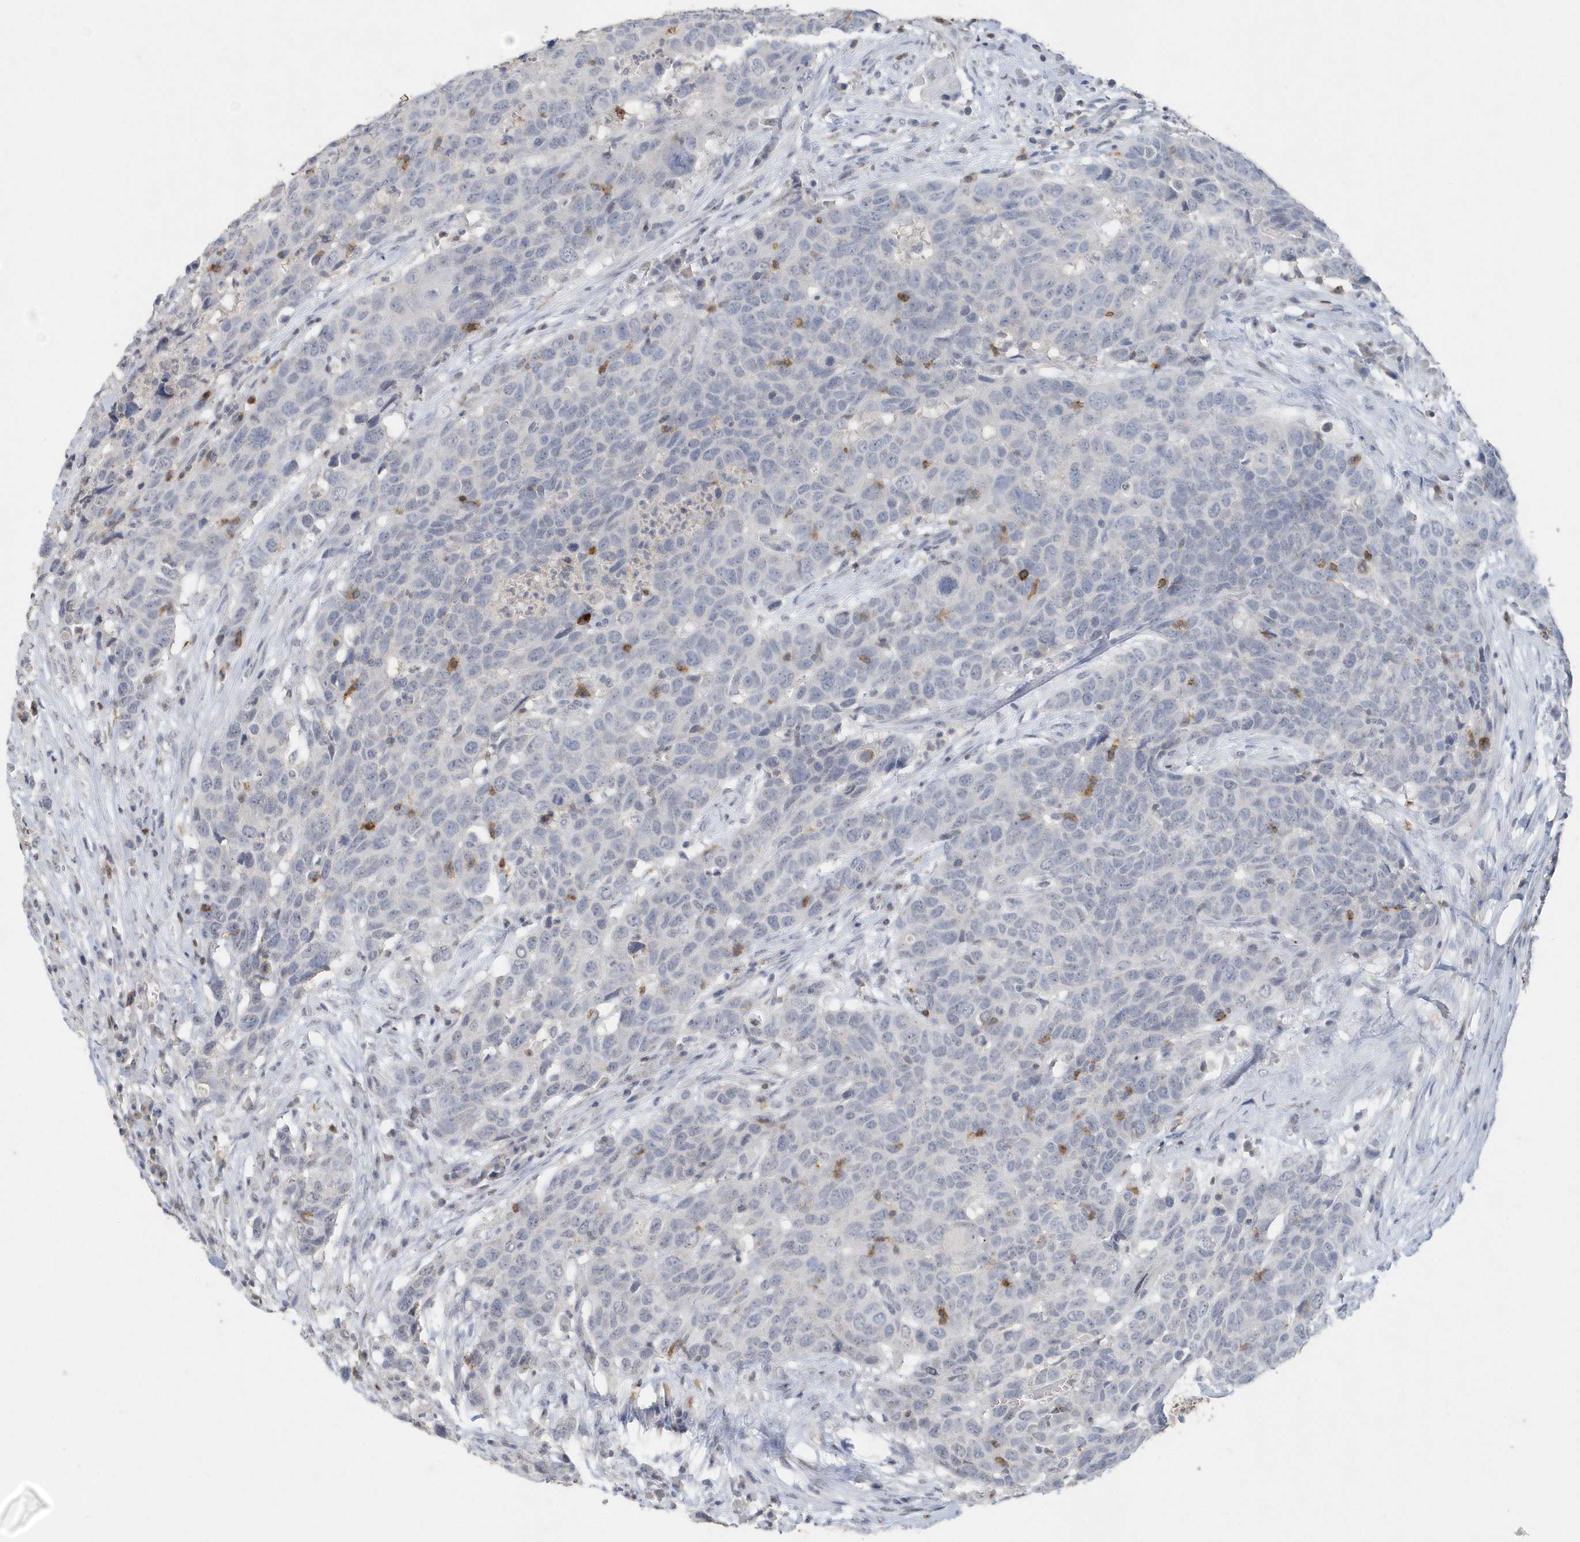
{"staining": {"intensity": "negative", "quantity": "none", "location": "none"}, "tissue": "head and neck cancer", "cell_type": "Tumor cells", "image_type": "cancer", "snomed": [{"axis": "morphology", "description": "Squamous cell carcinoma, NOS"}, {"axis": "topography", "description": "Head-Neck"}], "caption": "Image shows no protein expression in tumor cells of head and neck cancer (squamous cell carcinoma) tissue.", "gene": "PDCD1", "patient": {"sex": "male", "age": 66}}